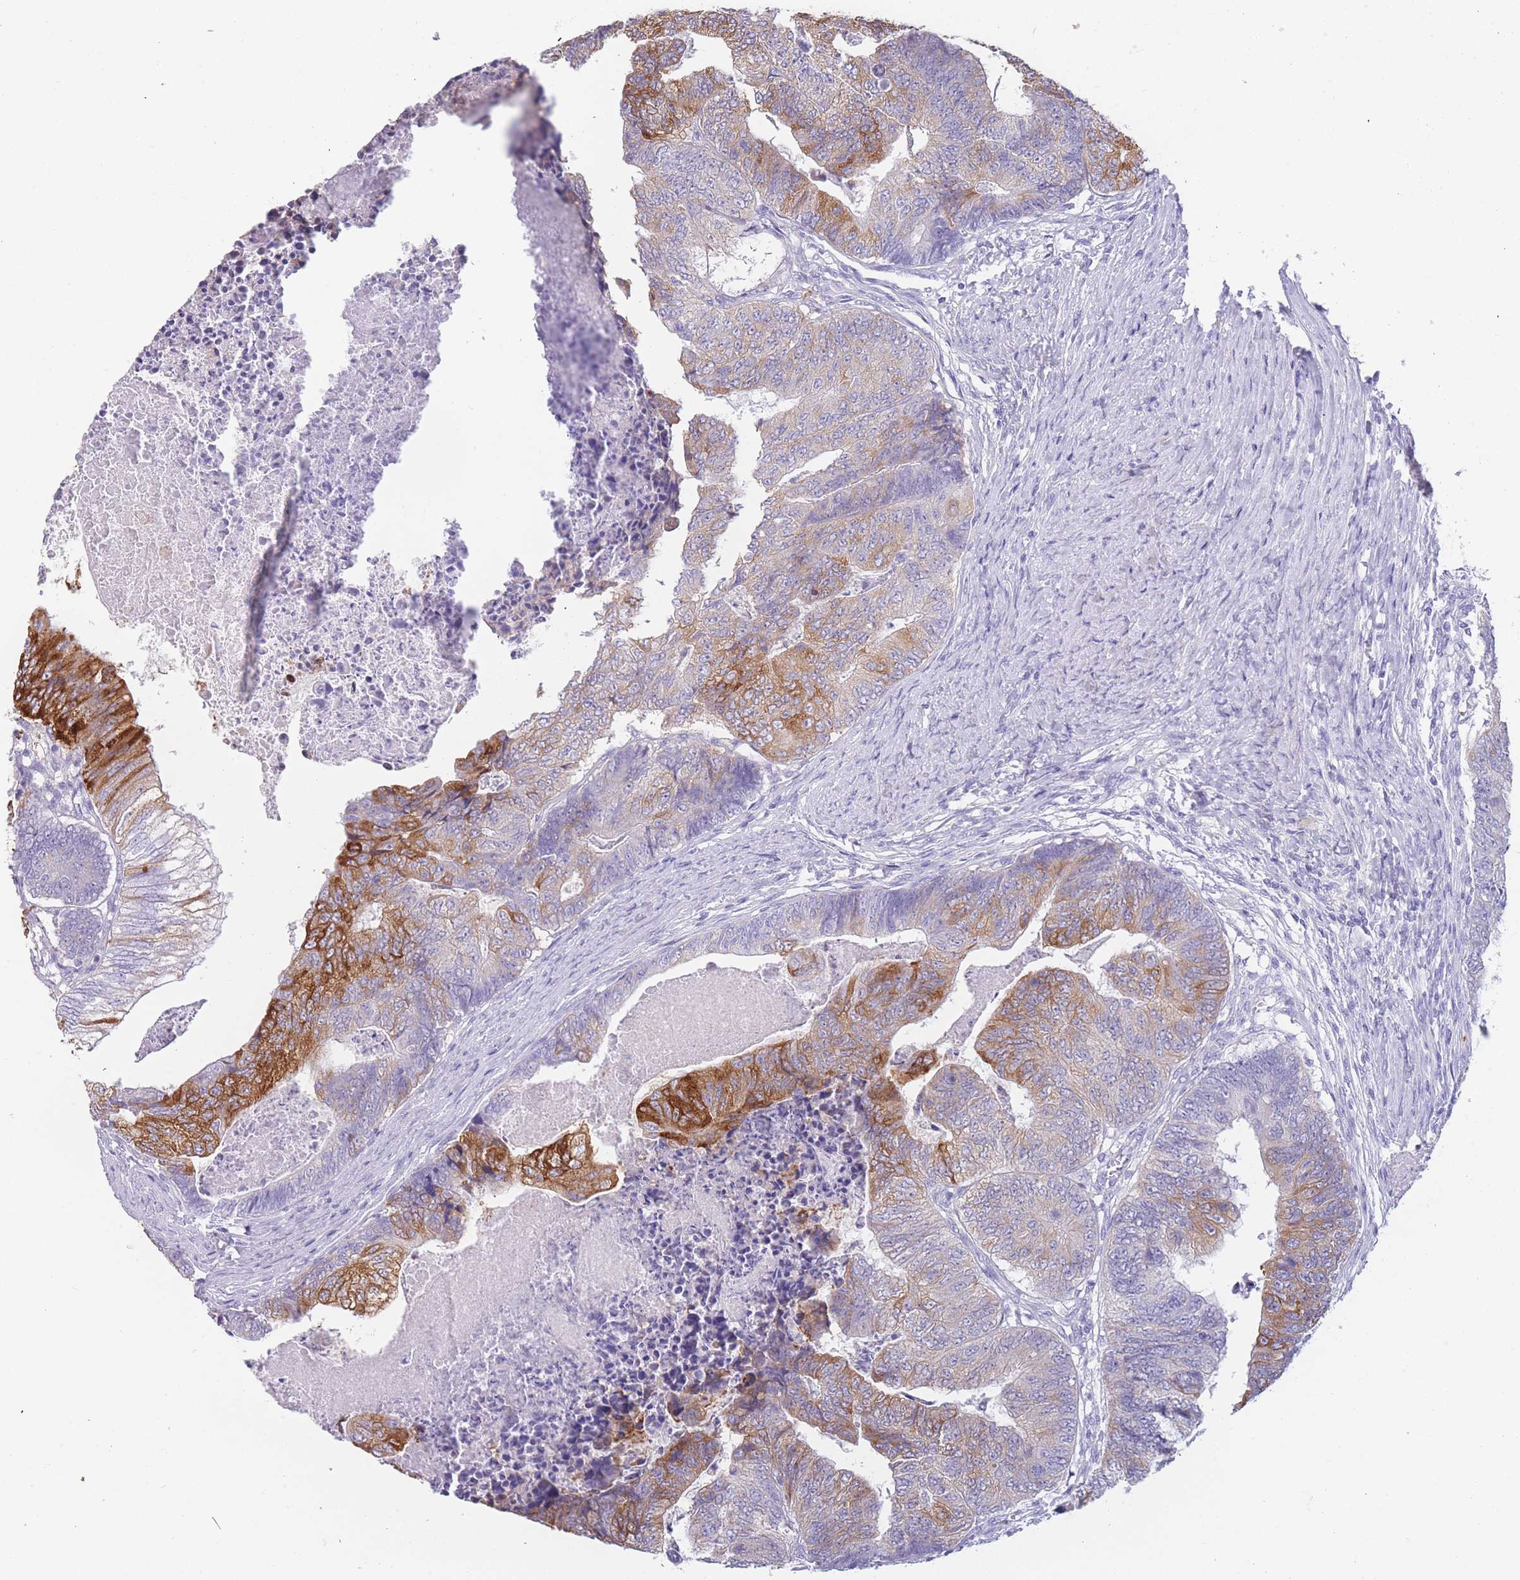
{"staining": {"intensity": "strong", "quantity": "<25%", "location": "cytoplasmic/membranous"}, "tissue": "colorectal cancer", "cell_type": "Tumor cells", "image_type": "cancer", "snomed": [{"axis": "morphology", "description": "Adenocarcinoma, NOS"}, {"axis": "topography", "description": "Colon"}], "caption": "Tumor cells demonstrate medium levels of strong cytoplasmic/membranous positivity in approximately <25% of cells in adenocarcinoma (colorectal).", "gene": "ZNF627", "patient": {"sex": "female", "age": 67}}